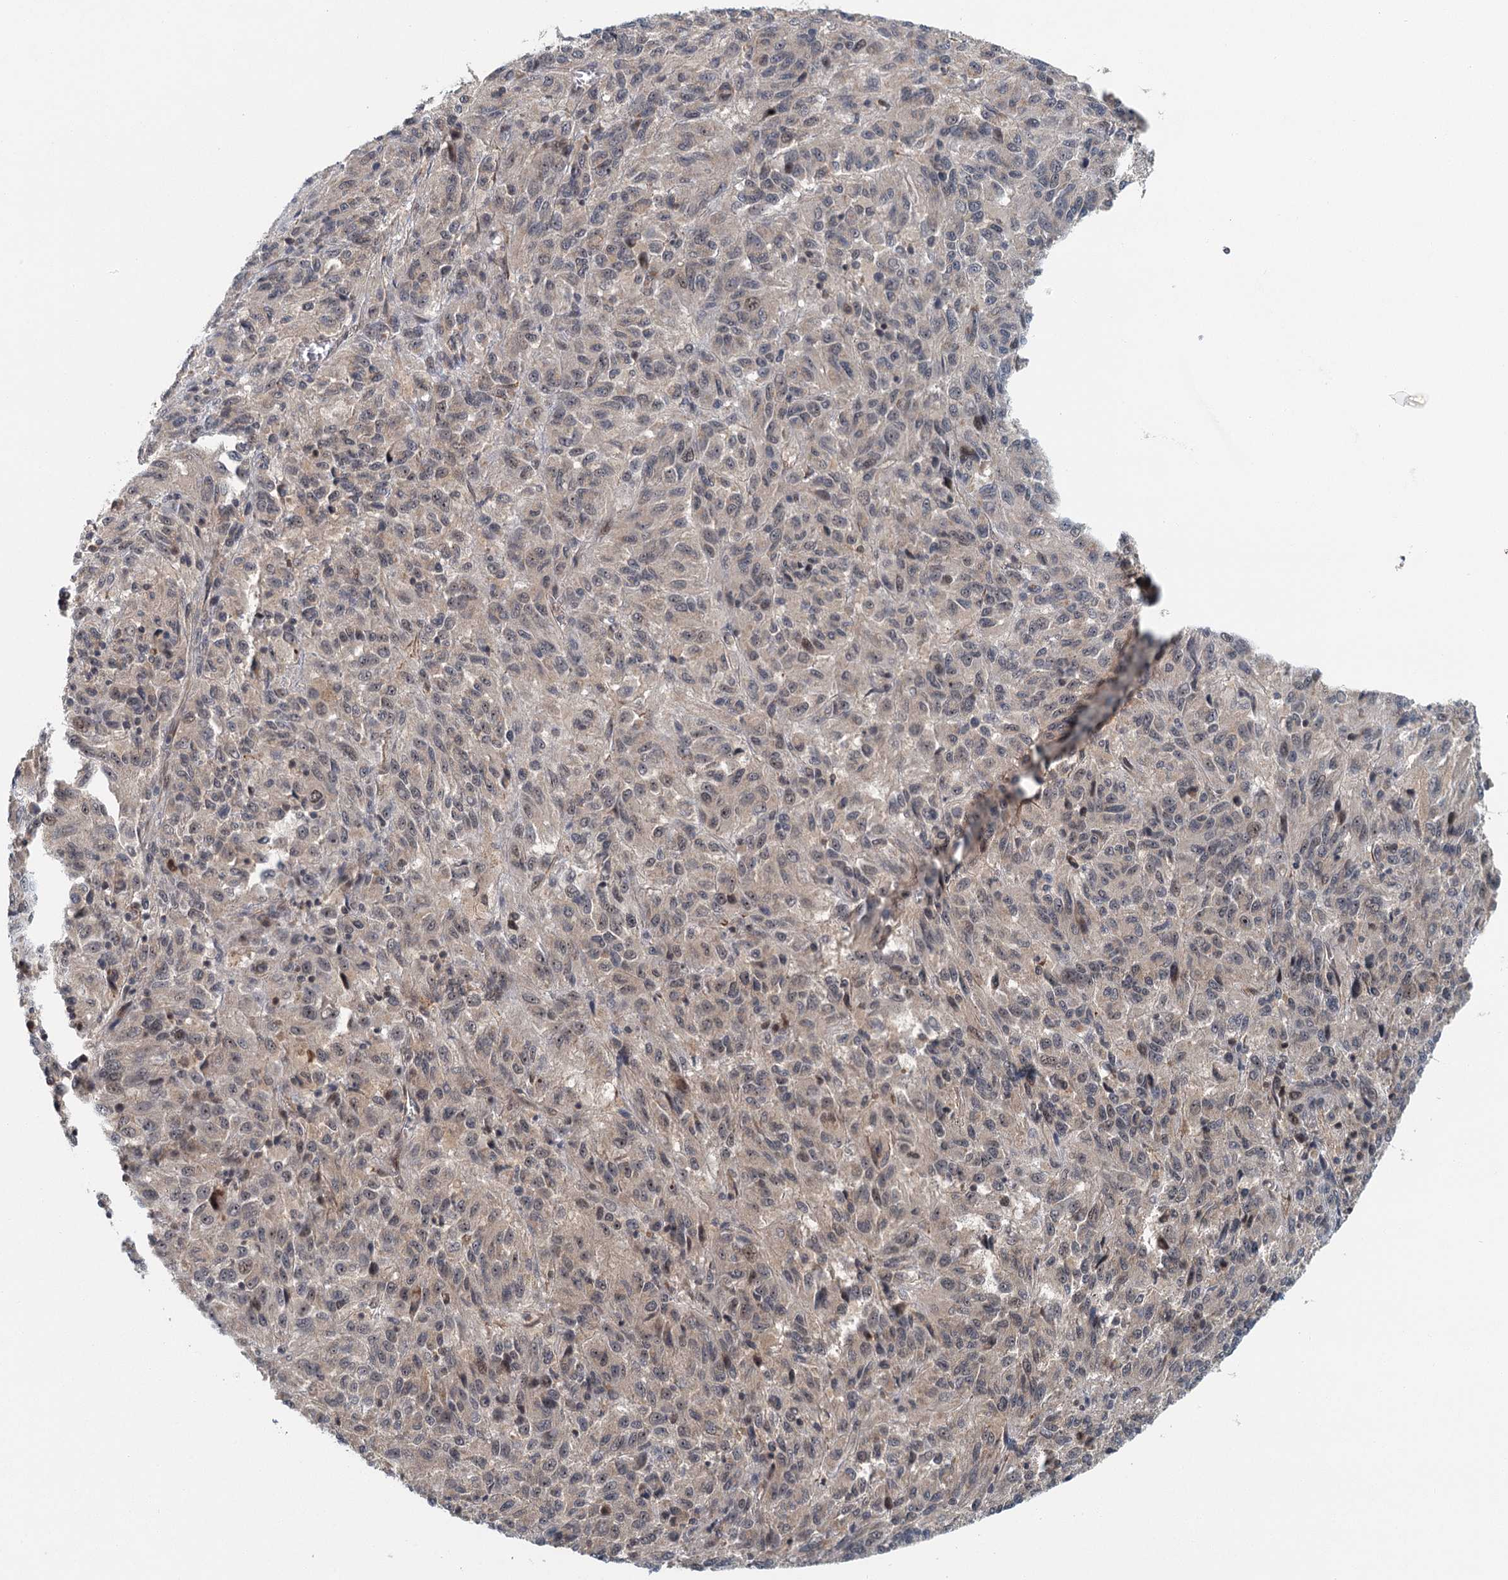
{"staining": {"intensity": "weak", "quantity": "25%-75%", "location": "cytoplasmic/membranous"}, "tissue": "melanoma", "cell_type": "Tumor cells", "image_type": "cancer", "snomed": [{"axis": "morphology", "description": "Malignant melanoma, Metastatic site"}, {"axis": "topography", "description": "Lung"}], "caption": "Malignant melanoma (metastatic site) was stained to show a protein in brown. There is low levels of weak cytoplasmic/membranous expression in about 25%-75% of tumor cells.", "gene": "TAS2R42", "patient": {"sex": "male", "age": 64}}